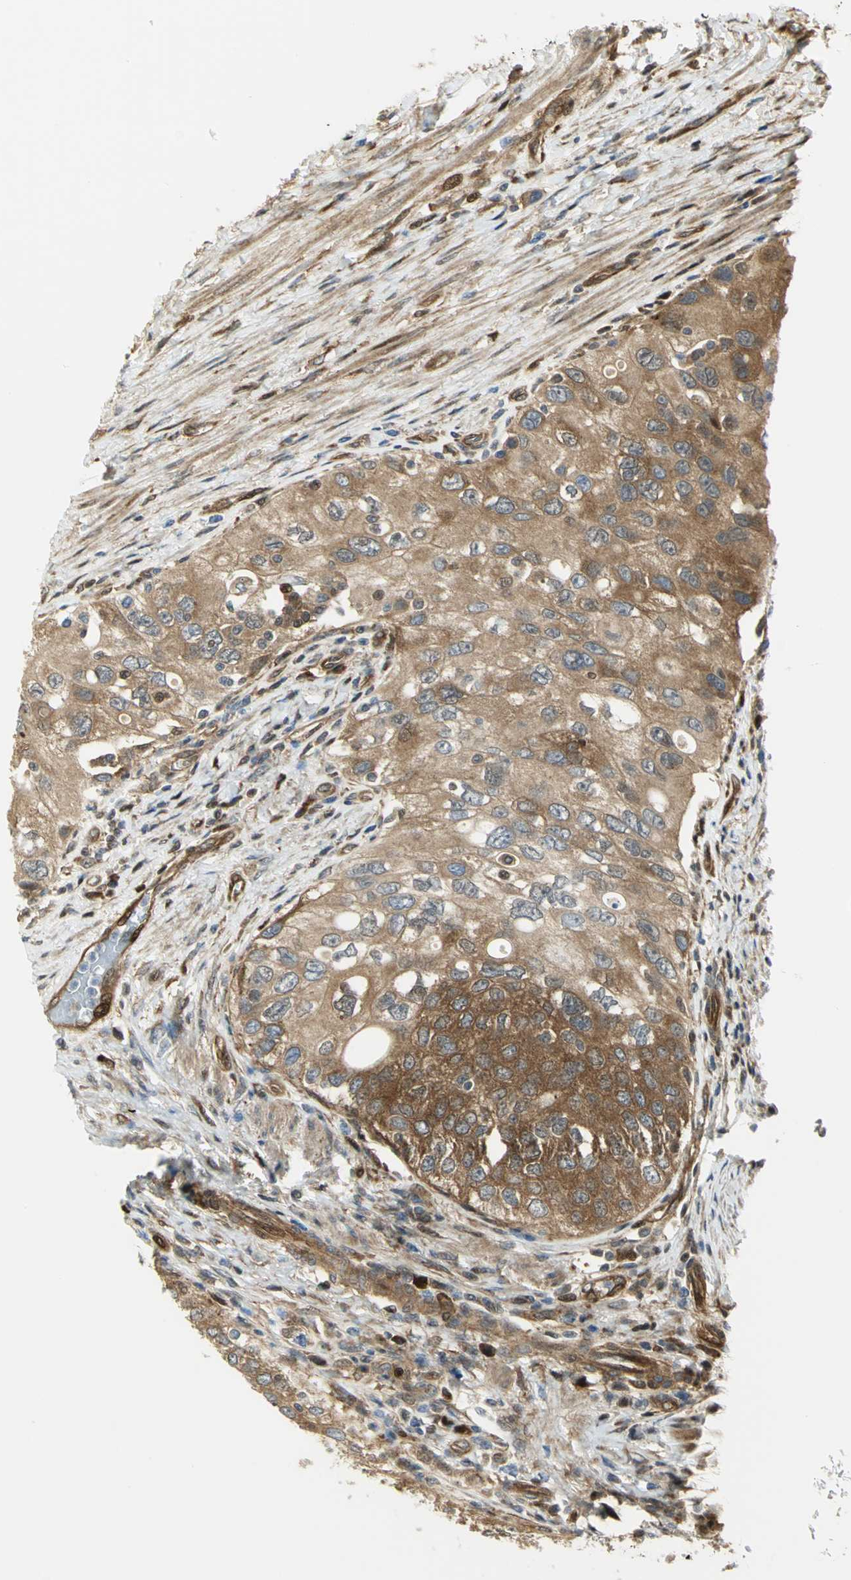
{"staining": {"intensity": "moderate", "quantity": ">75%", "location": "cytoplasmic/membranous"}, "tissue": "urothelial cancer", "cell_type": "Tumor cells", "image_type": "cancer", "snomed": [{"axis": "morphology", "description": "Urothelial carcinoma, High grade"}, {"axis": "topography", "description": "Urinary bladder"}], "caption": "Moderate cytoplasmic/membranous protein expression is appreciated in about >75% of tumor cells in urothelial cancer.", "gene": "EEA1", "patient": {"sex": "female", "age": 56}}